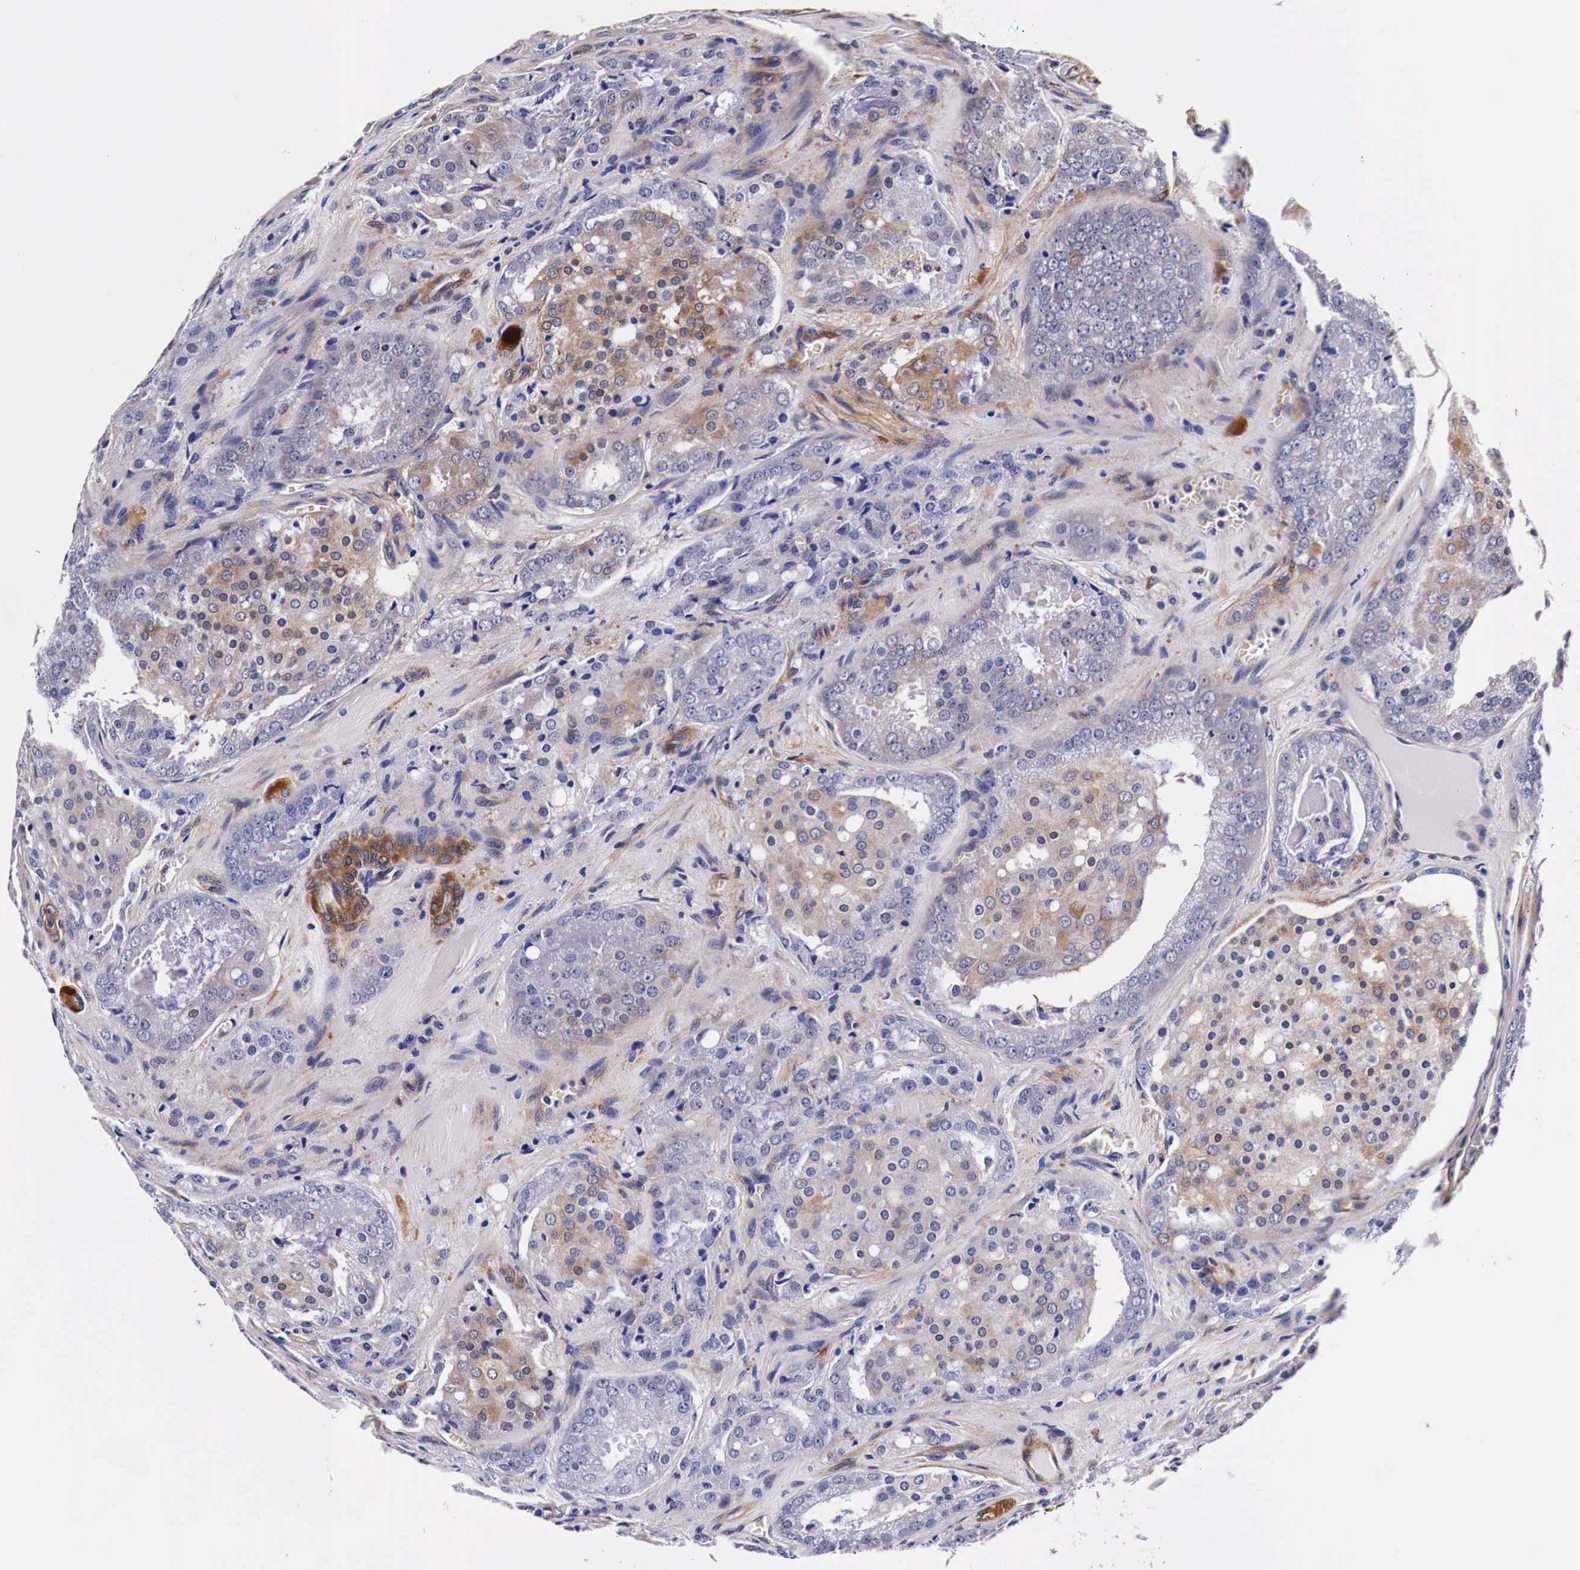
{"staining": {"intensity": "weak", "quantity": "<25%", "location": "cytoplasmic/membranous"}, "tissue": "prostate cancer", "cell_type": "Tumor cells", "image_type": "cancer", "snomed": [{"axis": "morphology", "description": "Adenocarcinoma, Medium grade"}, {"axis": "topography", "description": "Prostate"}], "caption": "IHC micrograph of neoplastic tissue: adenocarcinoma (medium-grade) (prostate) stained with DAB (3,3'-diaminobenzidine) exhibits no significant protein staining in tumor cells. Nuclei are stained in blue.", "gene": "HSPB1", "patient": {"sex": "male", "age": 60}}